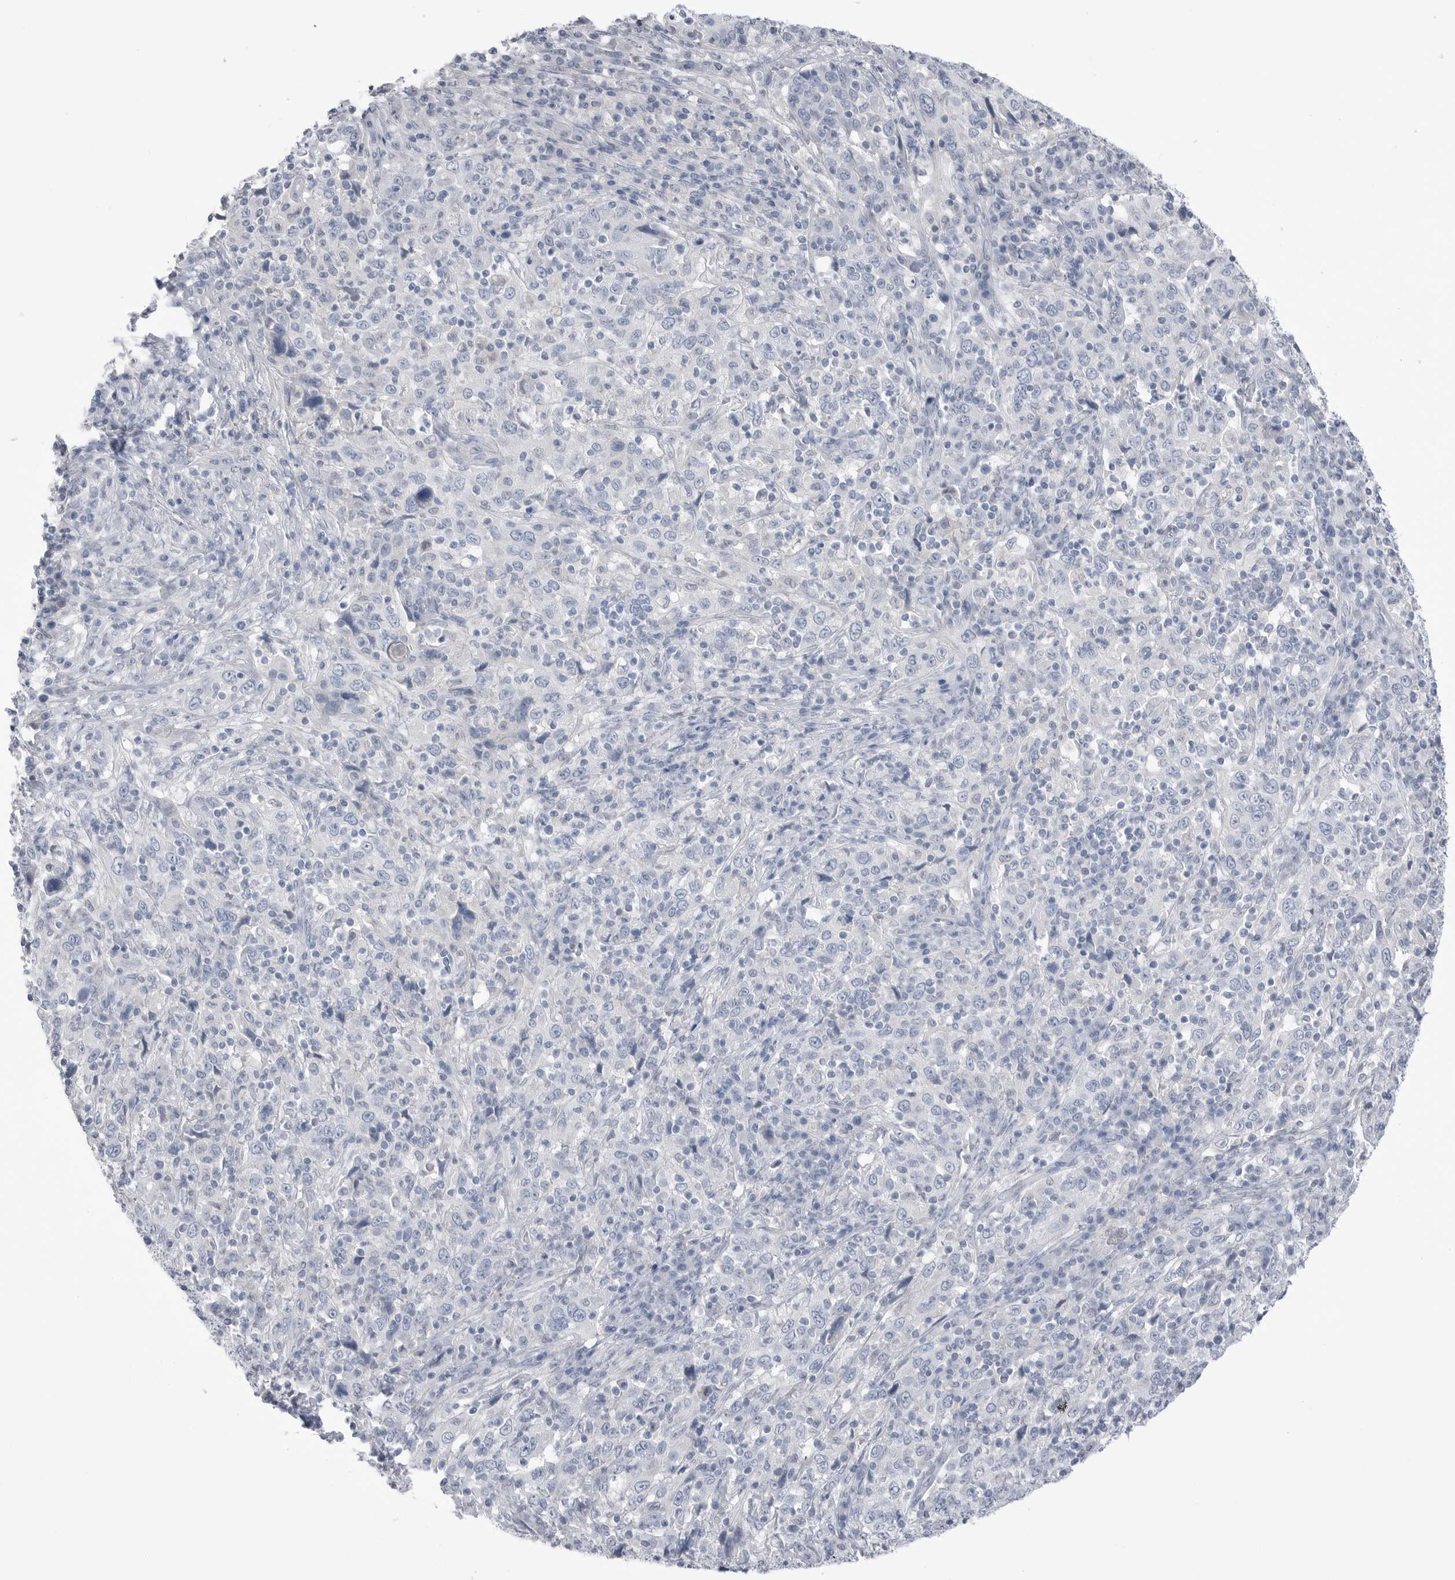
{"staining": {"intensity": "negative", "quantity": "none", "location": "none"}, "tissue": "cervical cancer", "cell_type": "Tumor cells", "image_type": "cancer", "snomed": [{"axis": "morphology", "description": "Squamous cell carcinoma, NOS"}, {"axis": "topography", "description": "Cervix"}], "caption": "DAB immunohistochemical staining of human cervical cancer (squamous cell carcinoma) reveals no significant staining in tumor cells. The staining was performed using DAB (3,3'-diaminobenzidine) to visualize the protein expression in brown, while the nuclei were stained in blue with hematoxylin (Magnification: 20x).", "gene": "ABHD12", "patient": {"sex": "female", "age": 46}}